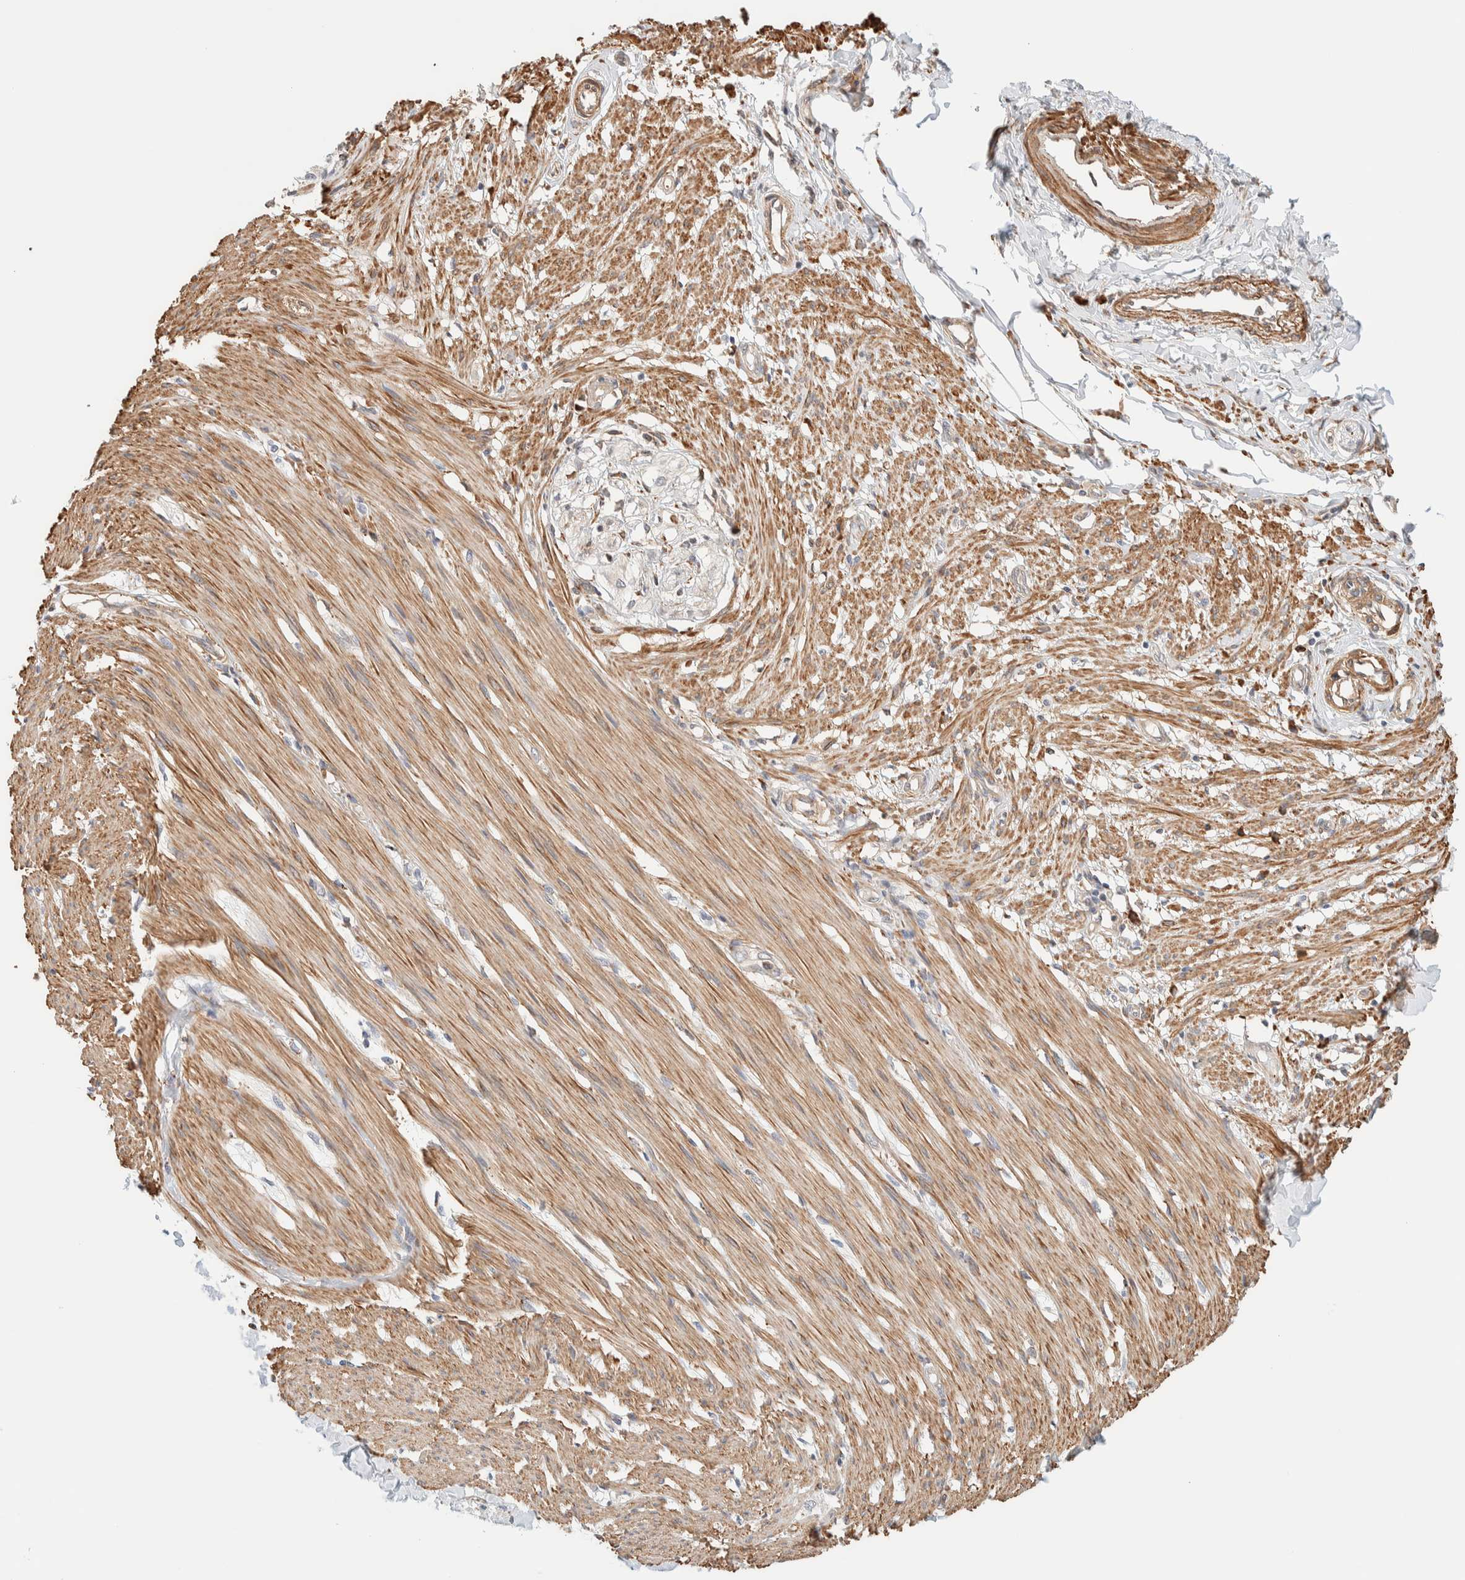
{"staining": {"intensity": "moderate", "quantity": ">75%", "location": "cytoplasmic/membranous"}, "tissue": "smooth muscle", "cell_type": "Smooth muscle cells", "image_type": "normal", "snomed": [{"axis": "morphology", "description": "Normal tissue, NOS"}, {"axis": "morphology", "description": "Adenocarcinoma, NOS"}, {"axis": "topography", "description": "Smooth muscle"}, {"axis": "topography", "description": "Colon"}], "caption": "A high-resolution image shows IHC staining of benign smooth muscle, which exhibits moderate cytoplasmic/membranous staining in about >75% of smooth muscle cells.", "gene": "INTS1", "patient": {"sex": "male", "age": 14}}